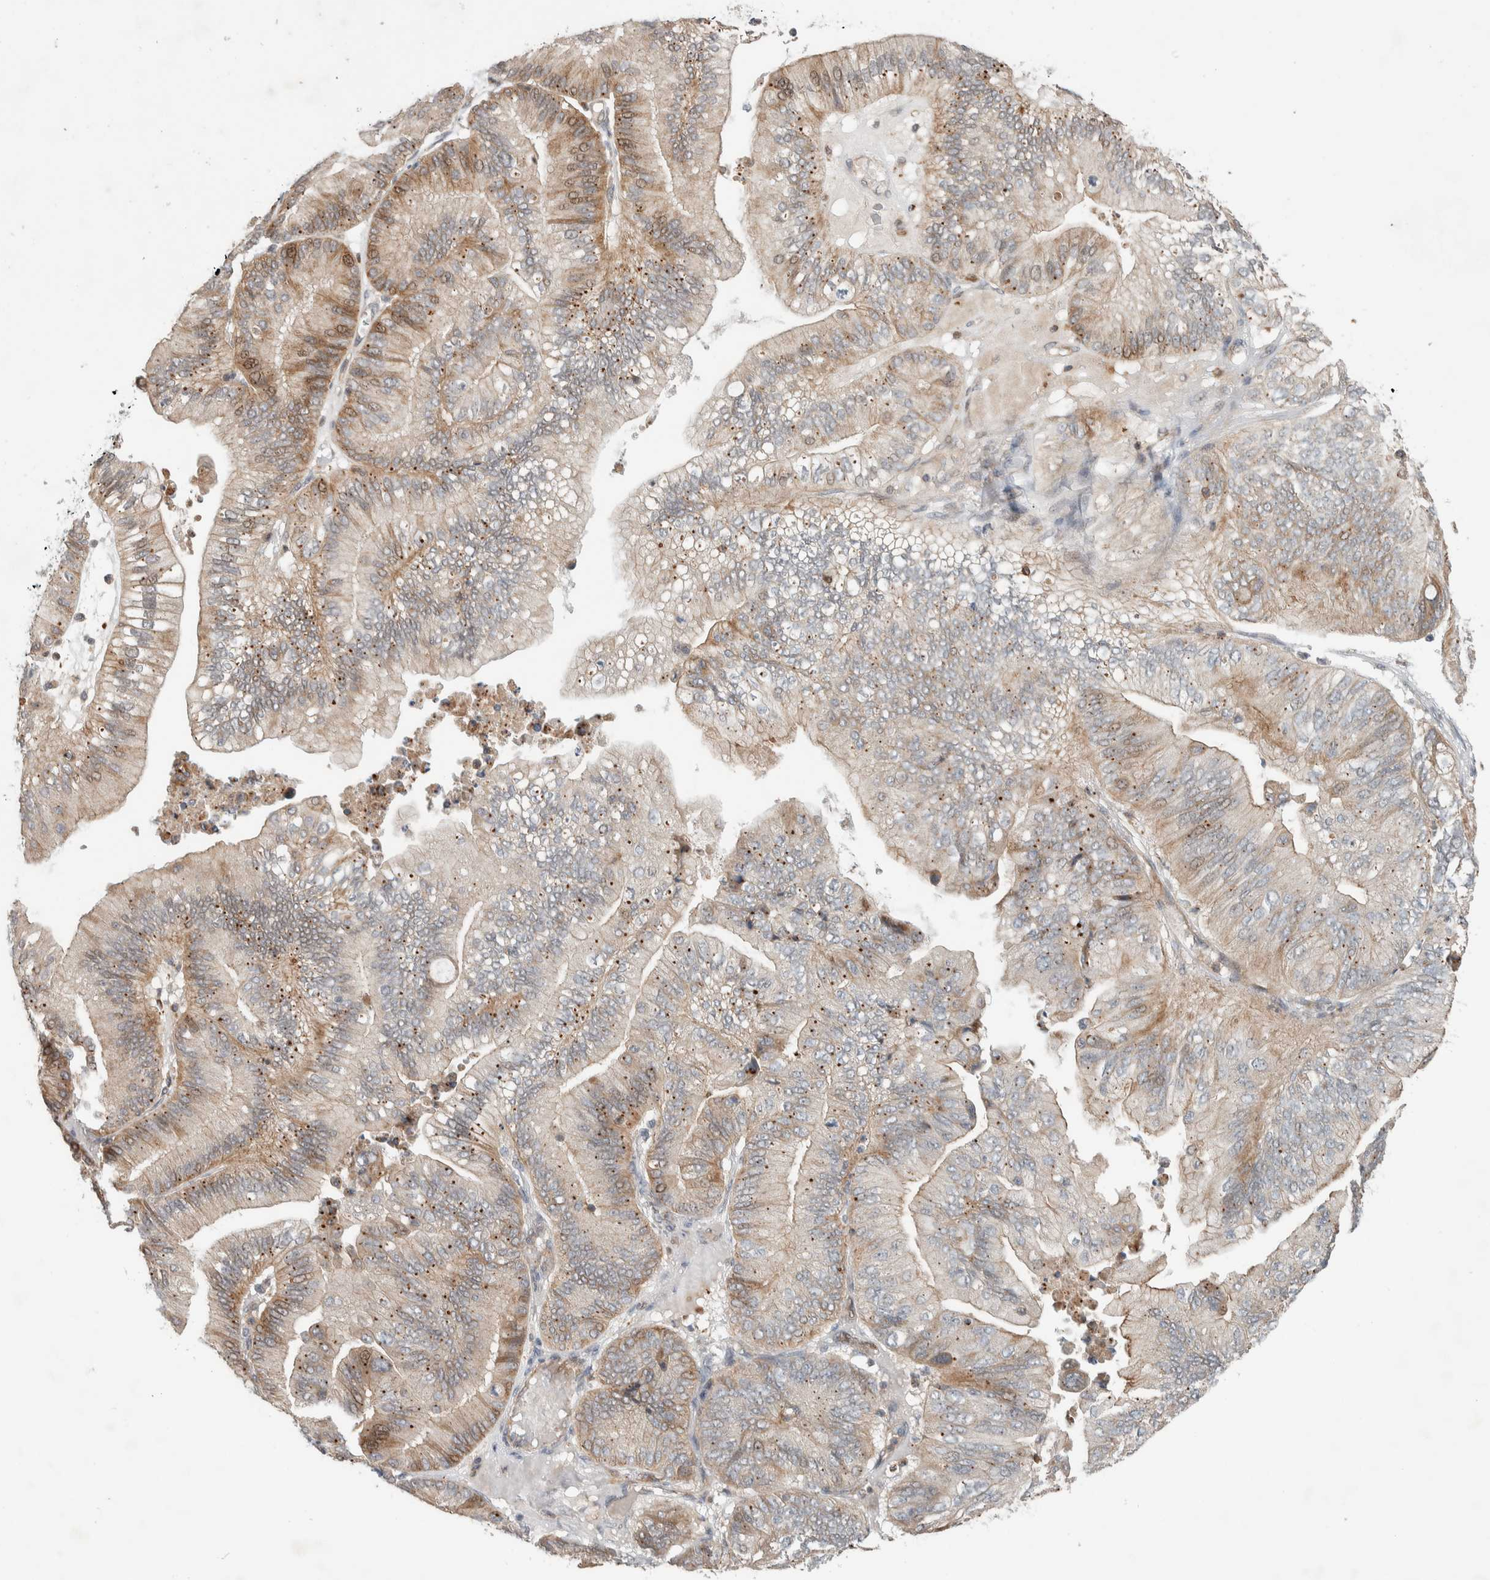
{"staining": {"intensity": "moderate", "quantity": "<25%", "location": "cytoplasmic/membranous,nuclear"}, "tissue": "ovarian cancer", "cell_type": "Tumor cells", "image_type": "cancer", "snomed": [{"axis": "morphology", "description": "Cystadenocarcinoma, mucinous, NOS"}, {"axis": "topography", "description": "Ovary"}], "caption": "Brown immunohistochemical staining in human ovarian cancer (mucinous cystadenocarcinoma) displays moderate cytoplasmic/membranous and nuclear staining in approximately <25% of tumor cells.", "gene": "DEPTOR", "patient": {"sex": "female", "age": 61}}